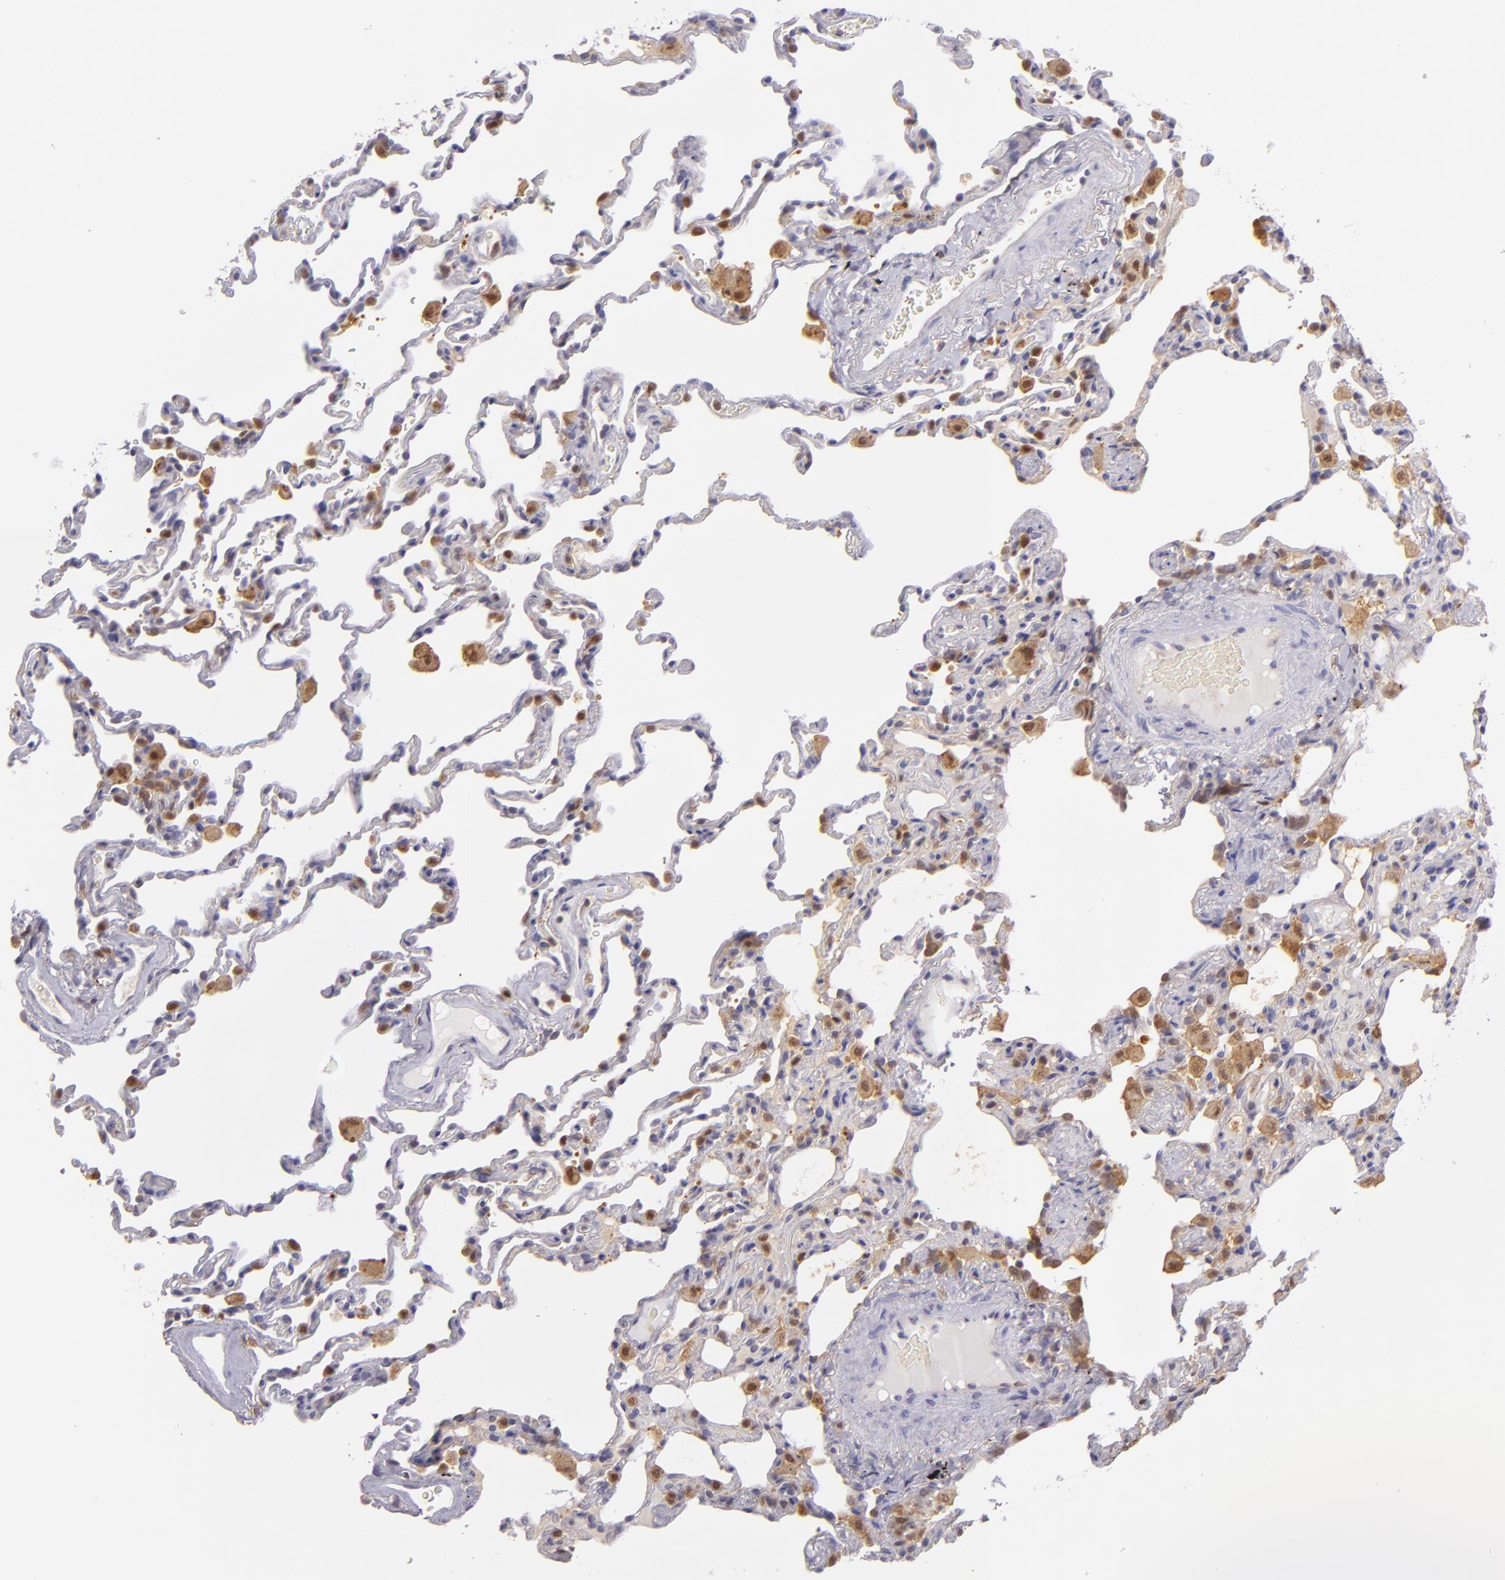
{"staining": {"intensity": "negative", "quantity": "none", "location": "none"}, "tissue": "lung", "cell_type": "Alveolar cells", "image_type": "normal", "snomed": [{"axis": "morphology", "description": "Normal tissue, NOS"}, {"axis": "topography", "description": "Lung"}], "caption": "Alveolar cells are negative for protein expression in normal human lung. (Stains: DAB immunohistochemistry (IHC) with hematoxylin counter stain, Microscopy: brightfield microscopy at high magnification).", "gene": "HSPH1", "patient": {"sex": "male", "age": 59}}